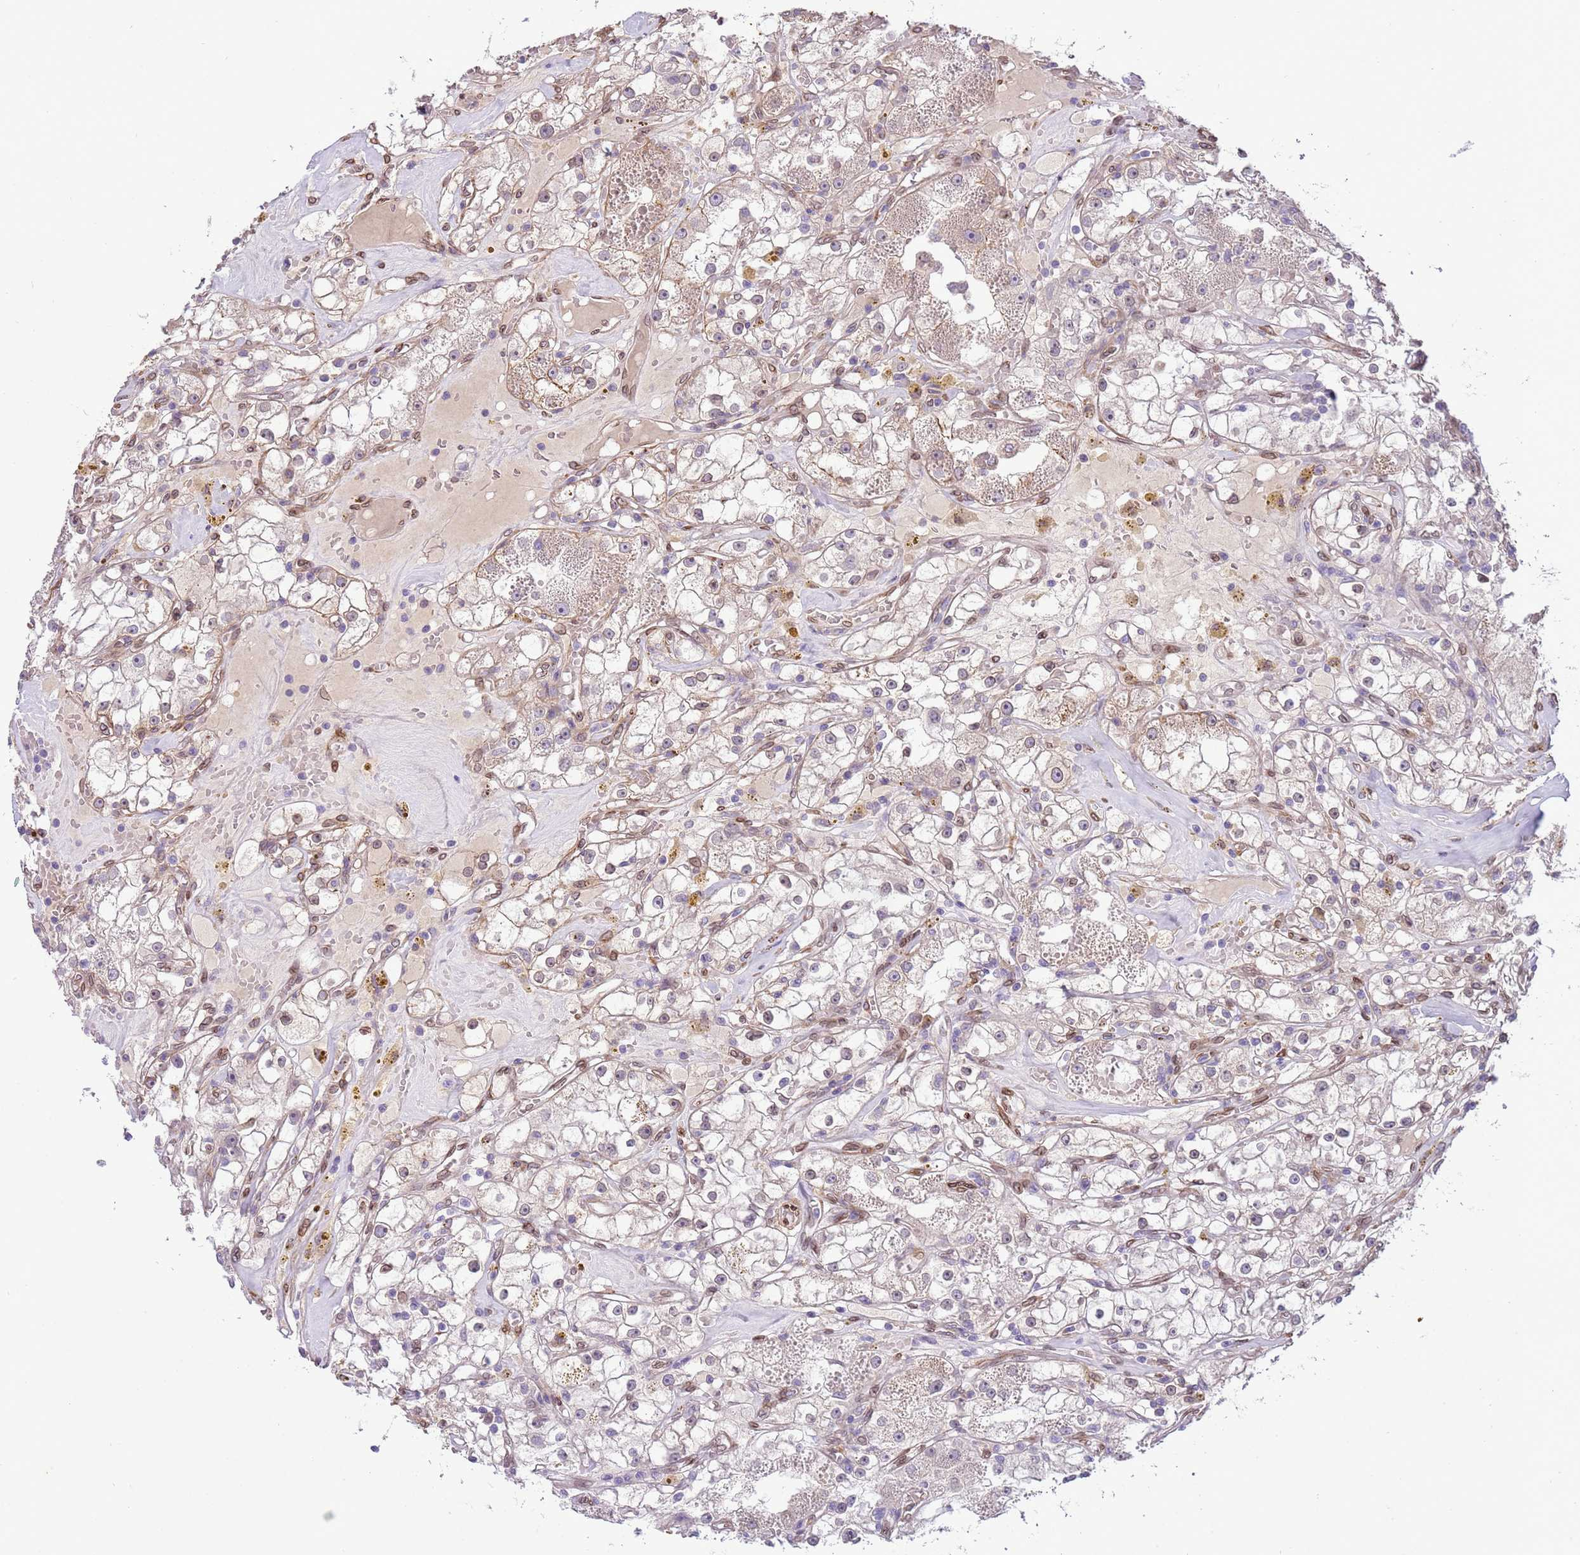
{"staining": {"intensity": "weak", "quantity": "<25%", "location": "cytoplasmic/membranous,nuclear"}, "tissue": "renal cancer", "cell_type": "Tumor cells", "image_type": "cancer", "snomed": [{"axis": "morphology", "description": "Adenocarcinoma, NOS"}, {"axis": "topography", "description": "Kidney"}], "caption": "Human renal adenocarcinoma stained for a protein using immunohistochemistry (IHC) displays no staining in tumor cells.", "gene": "TMEM47", "patient": {"sex": "male", "age": 56}}